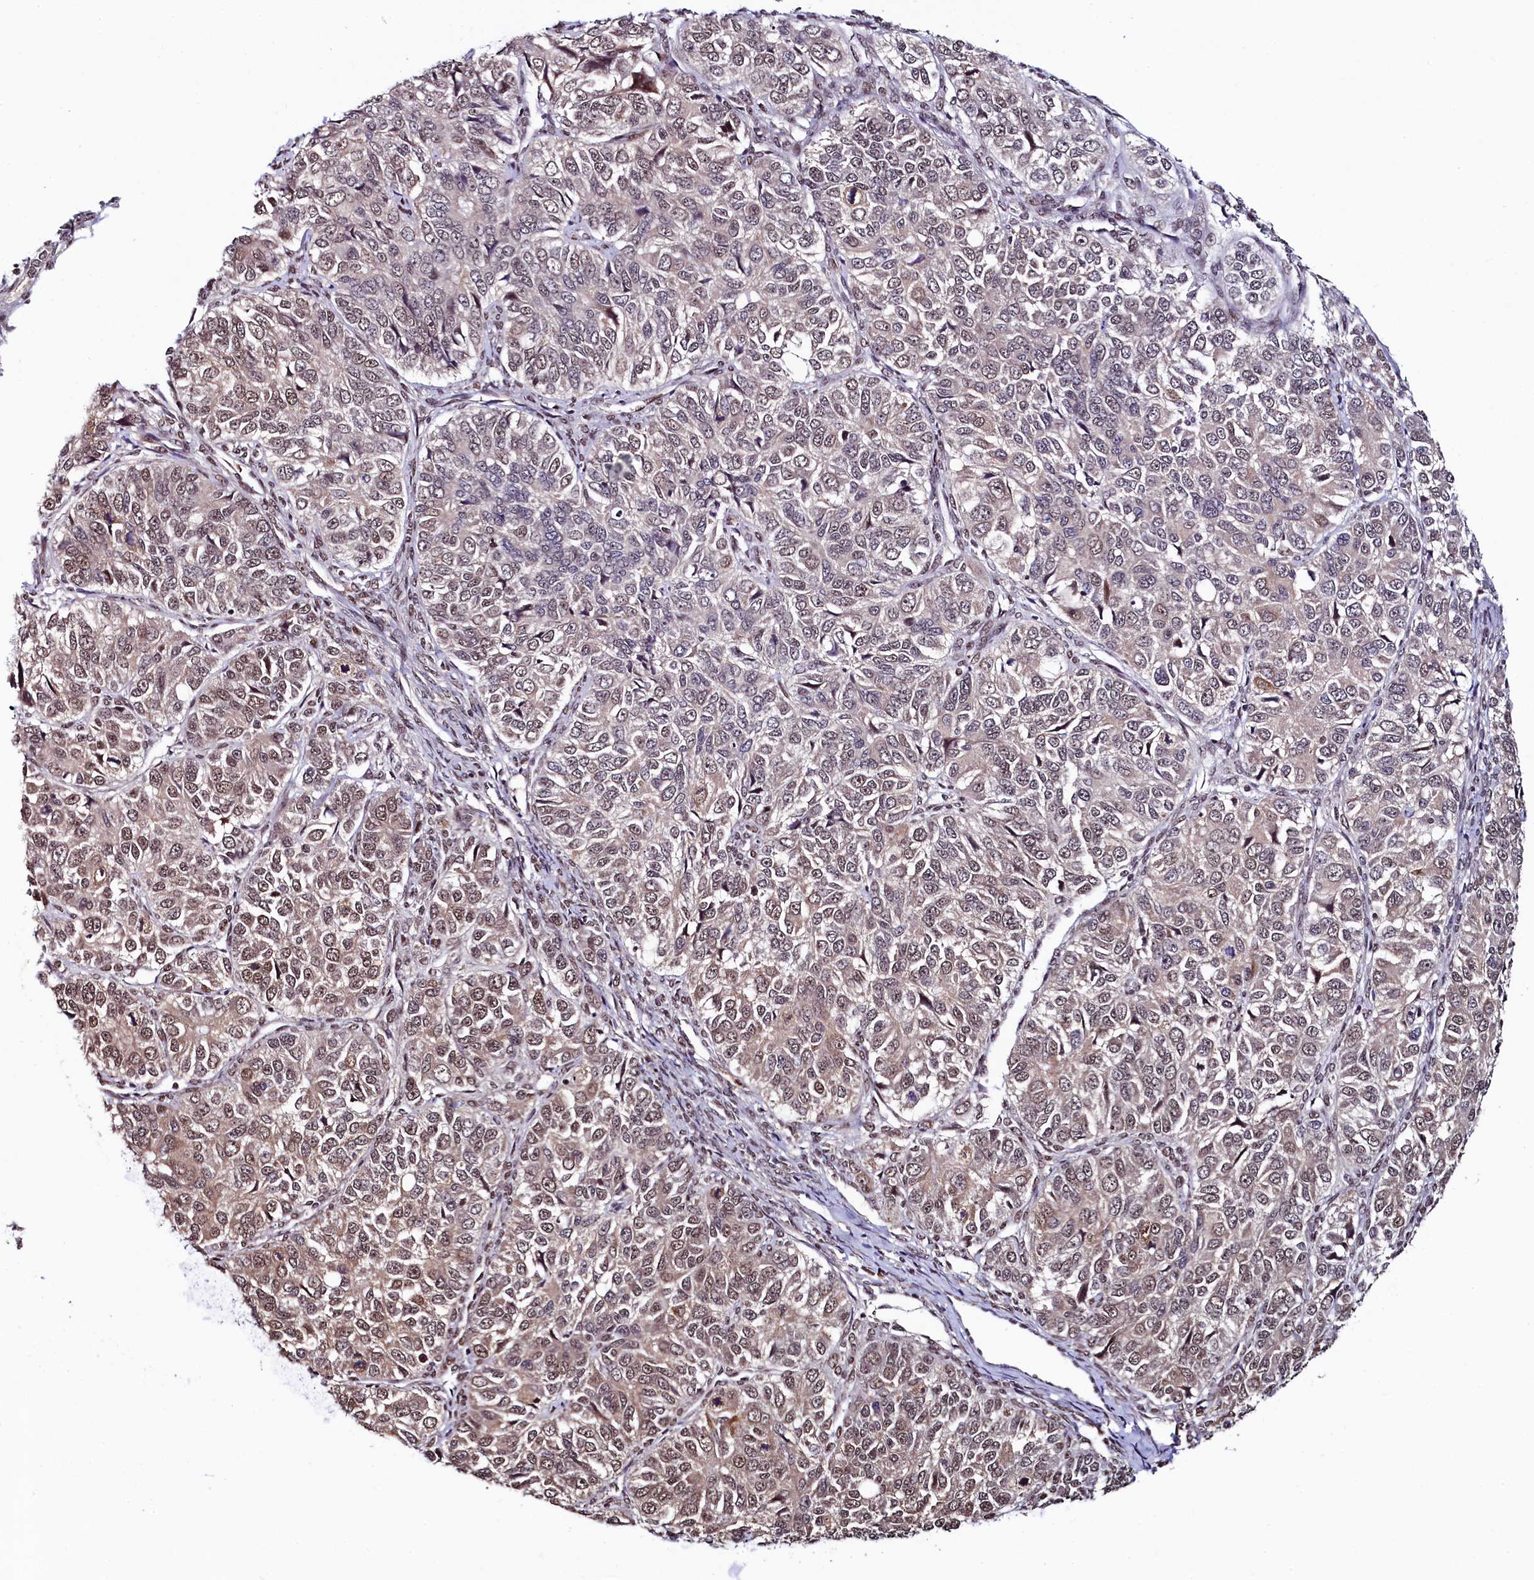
{"staining": {"intensity": "weak", "quantity": ">75%", "location": "nuclear"}, "tissue": "ovarian cancer", "cell_type": "Tumor cells", "image_type": "cancer", "snomed": [{"axis": "morphology", "description": "Carcinoma, endometroid"}, {"axis": "topography", "description": "Ovary"}], "caption": "Immunohistochemical staining of endometroid carcinoma (ovarian) displays weak nuclear protein expression in approximately >75% of tumor cells. Nuclei are stained in blue.", "gene": "LEO1", "patient": {"sex": "female", "age": 51}}